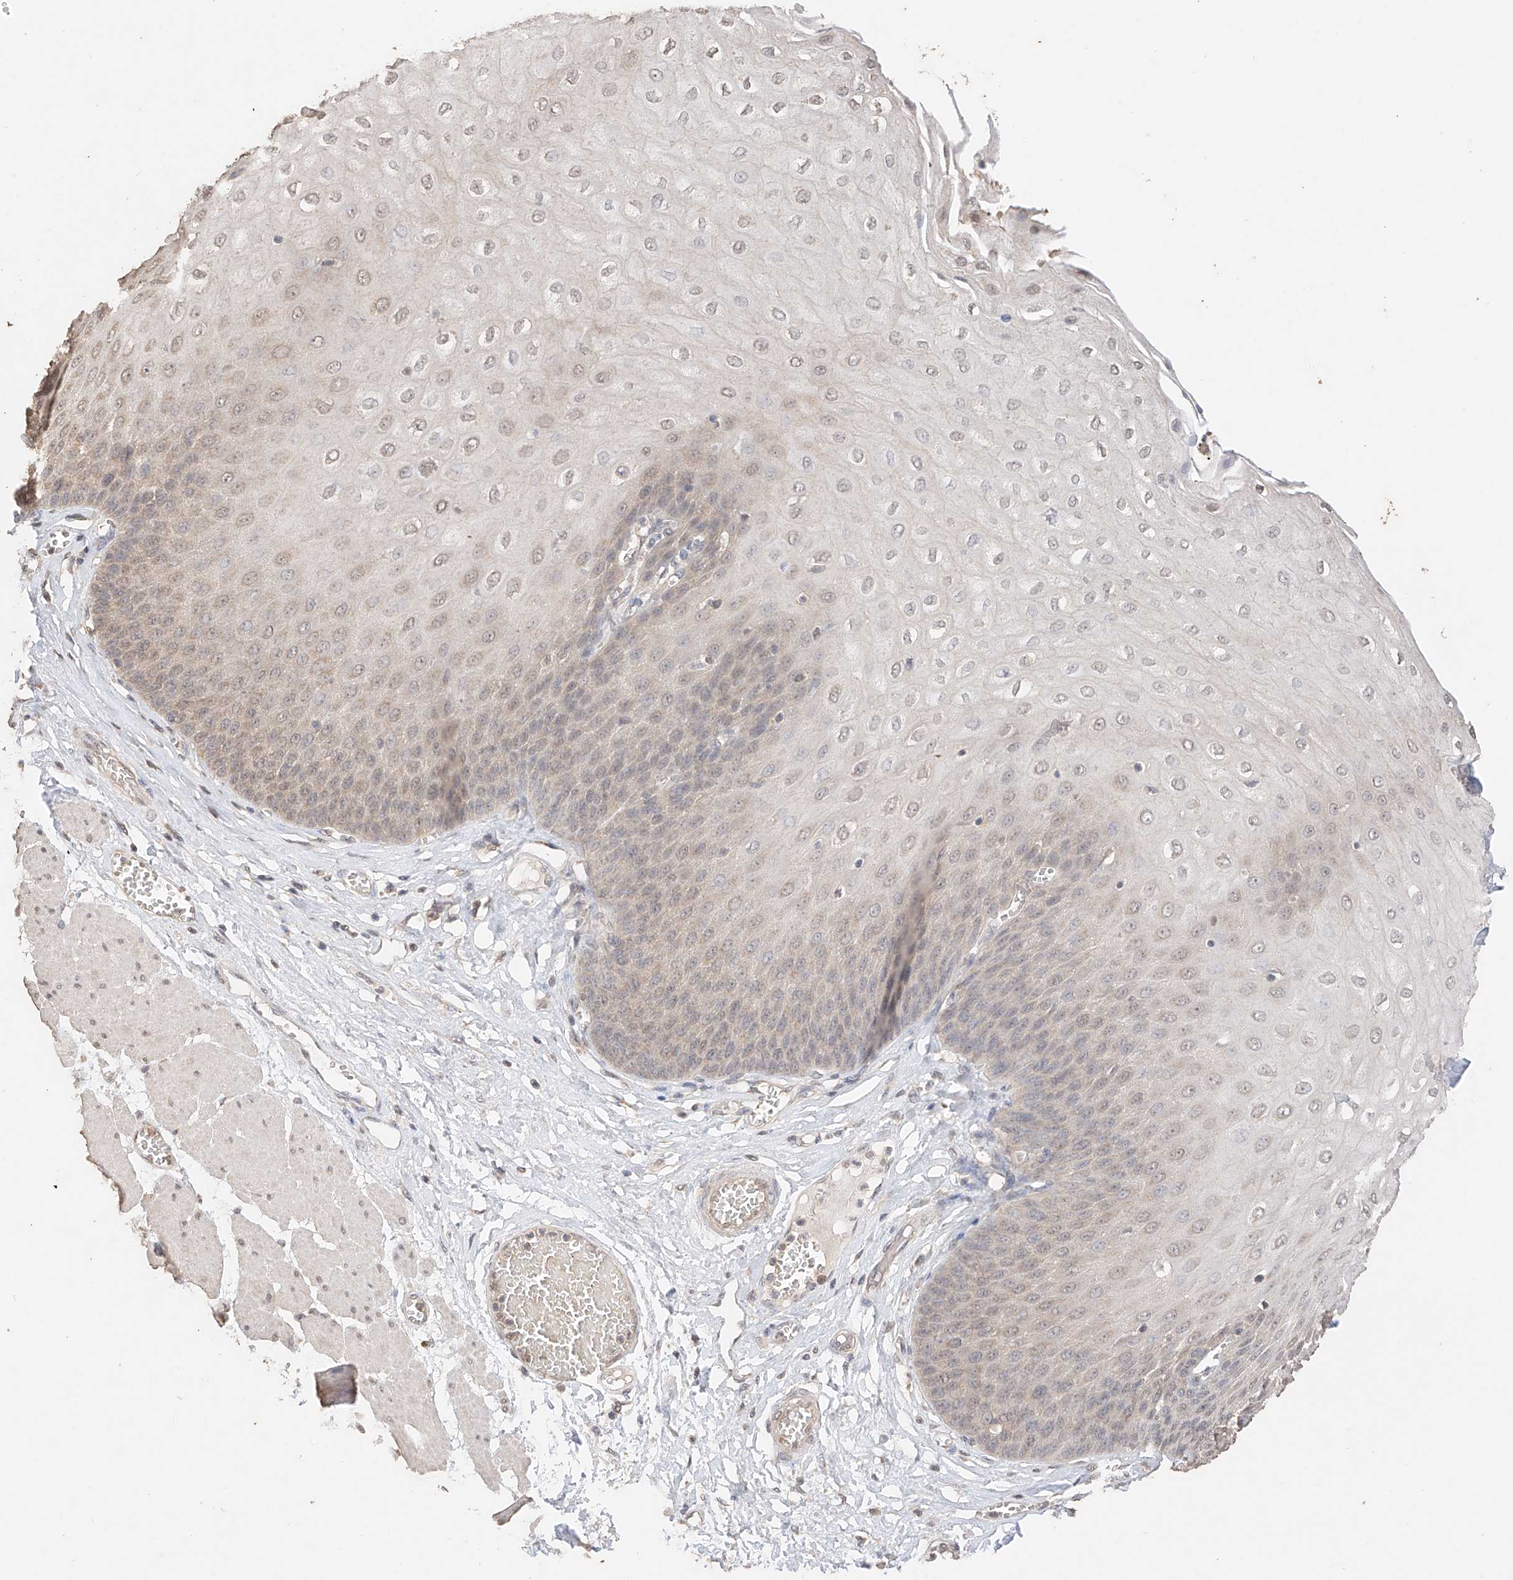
{"staining": {"intensity": "weak", "quantity": "25%-75%", "location": "cytoplasmic/membranous,nuclear"}, "tissue": "esophagus", "cell_type": "Squamous epithelial cells", "image_type": "normal", "snomed": [{"axis": "morphology", "description": "Normal tissue, NOS"}, {"axis": "topography", "description": "Esophagus"}], "caption": "Immunohistochemical staining of normal human esophagus displays 25%-75% levels of weak cytoplasmic/membranous,nuclear protein staining in about 25%-75% of squamous epithelial cells.", "gene": "IL22RA2", "patient": {"sex": "male", "age": 60}}